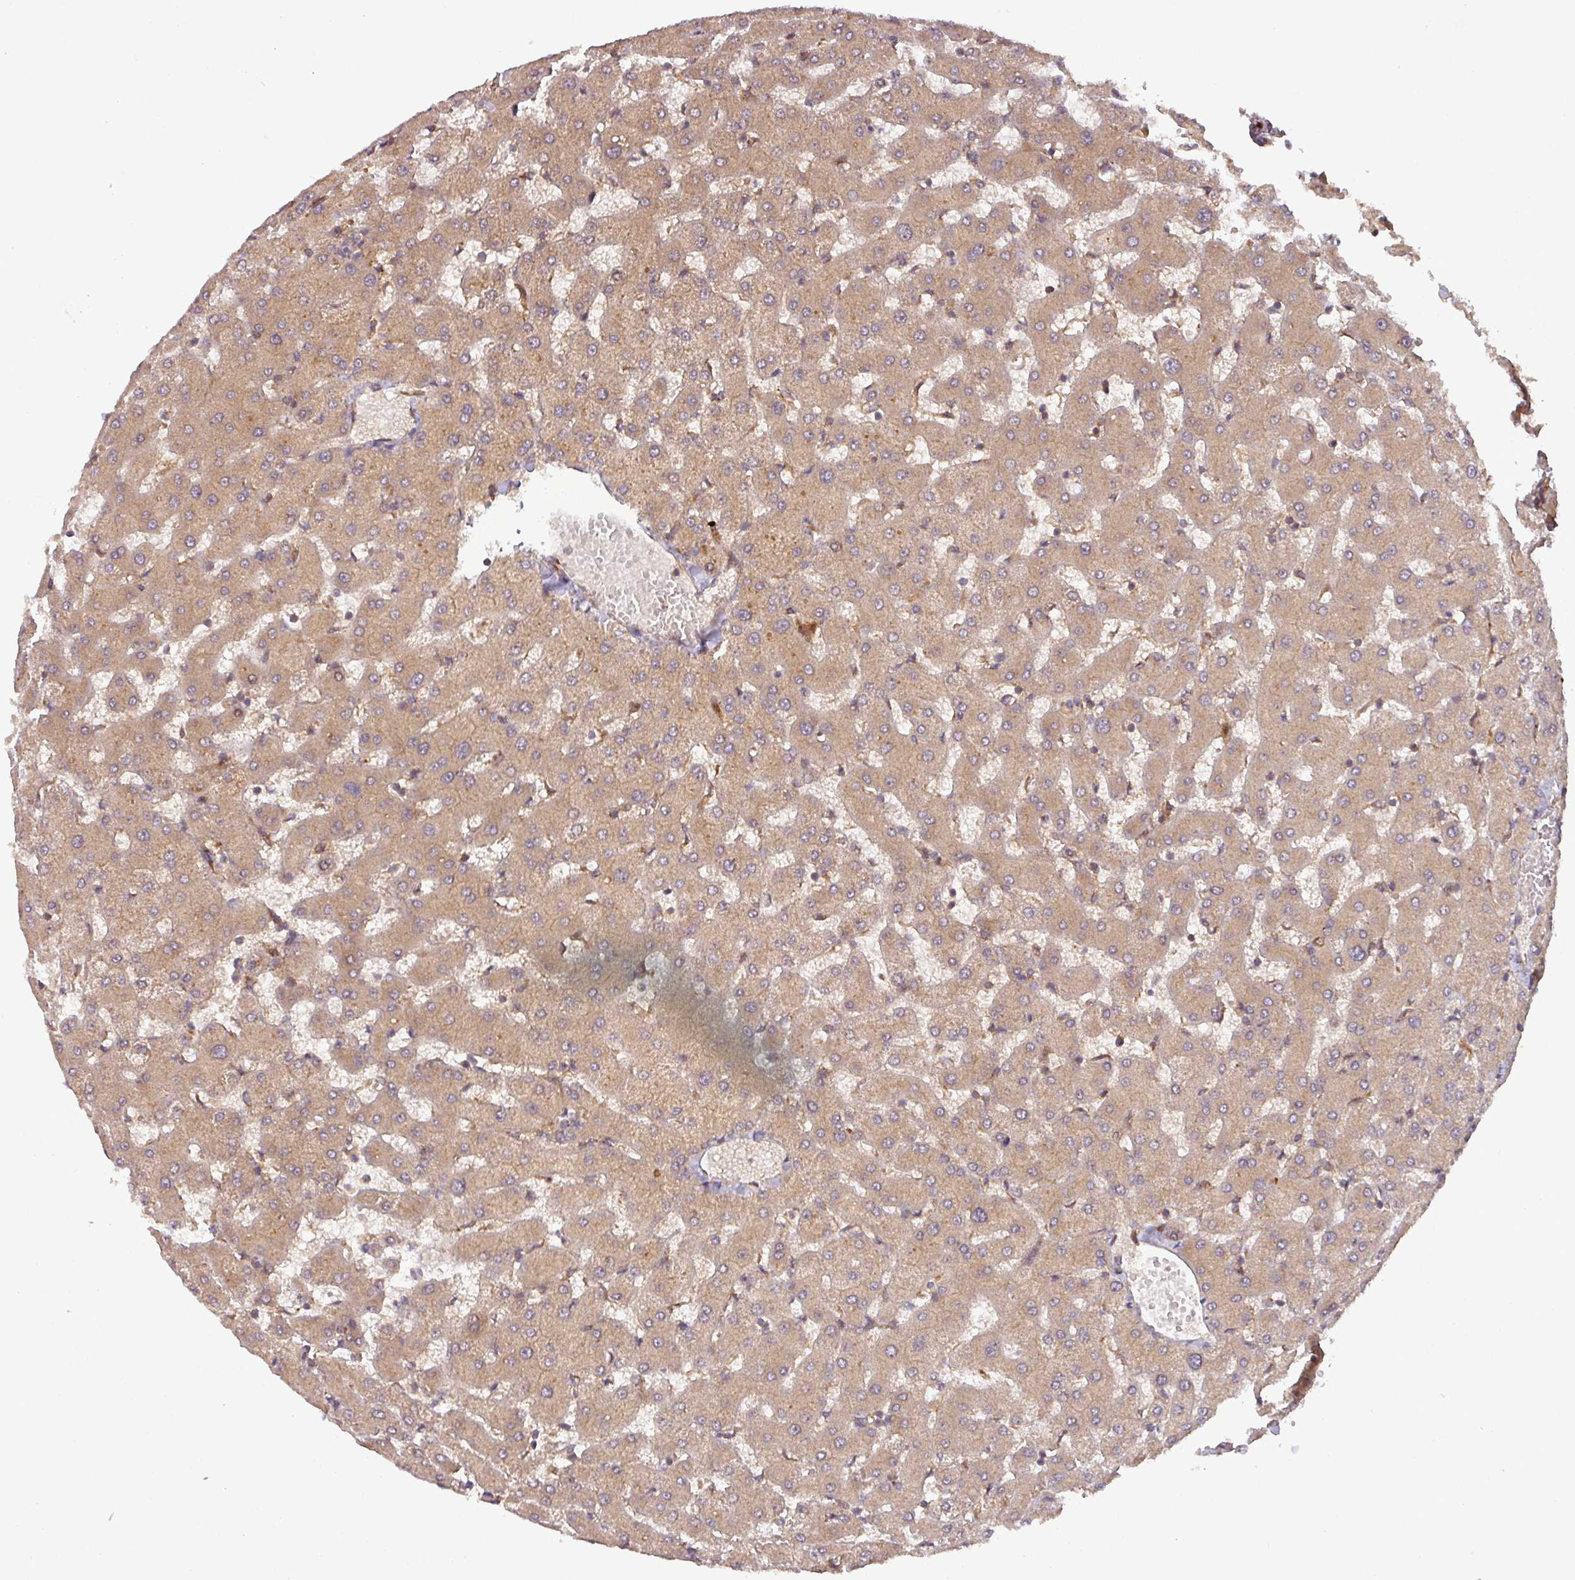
{"staining": {"intensity": "negative", "quantity": "none", "location": "none"}, "tissue": "liver", "cell_type": "Cholangiocytes", "image_type": "normal", "snomed": [{"axis": "morphology", "description": "Normal tissue, NOS"}, {"axis": "topography", "description": "Liver"}], "caption": "Immunohistochemistry histopathology image of normal liver stained for a protein (brown), which exhibits no staining in cholangiocytes.", "gene": "ART1", "patient": {"sex": "female", "age": 63}}